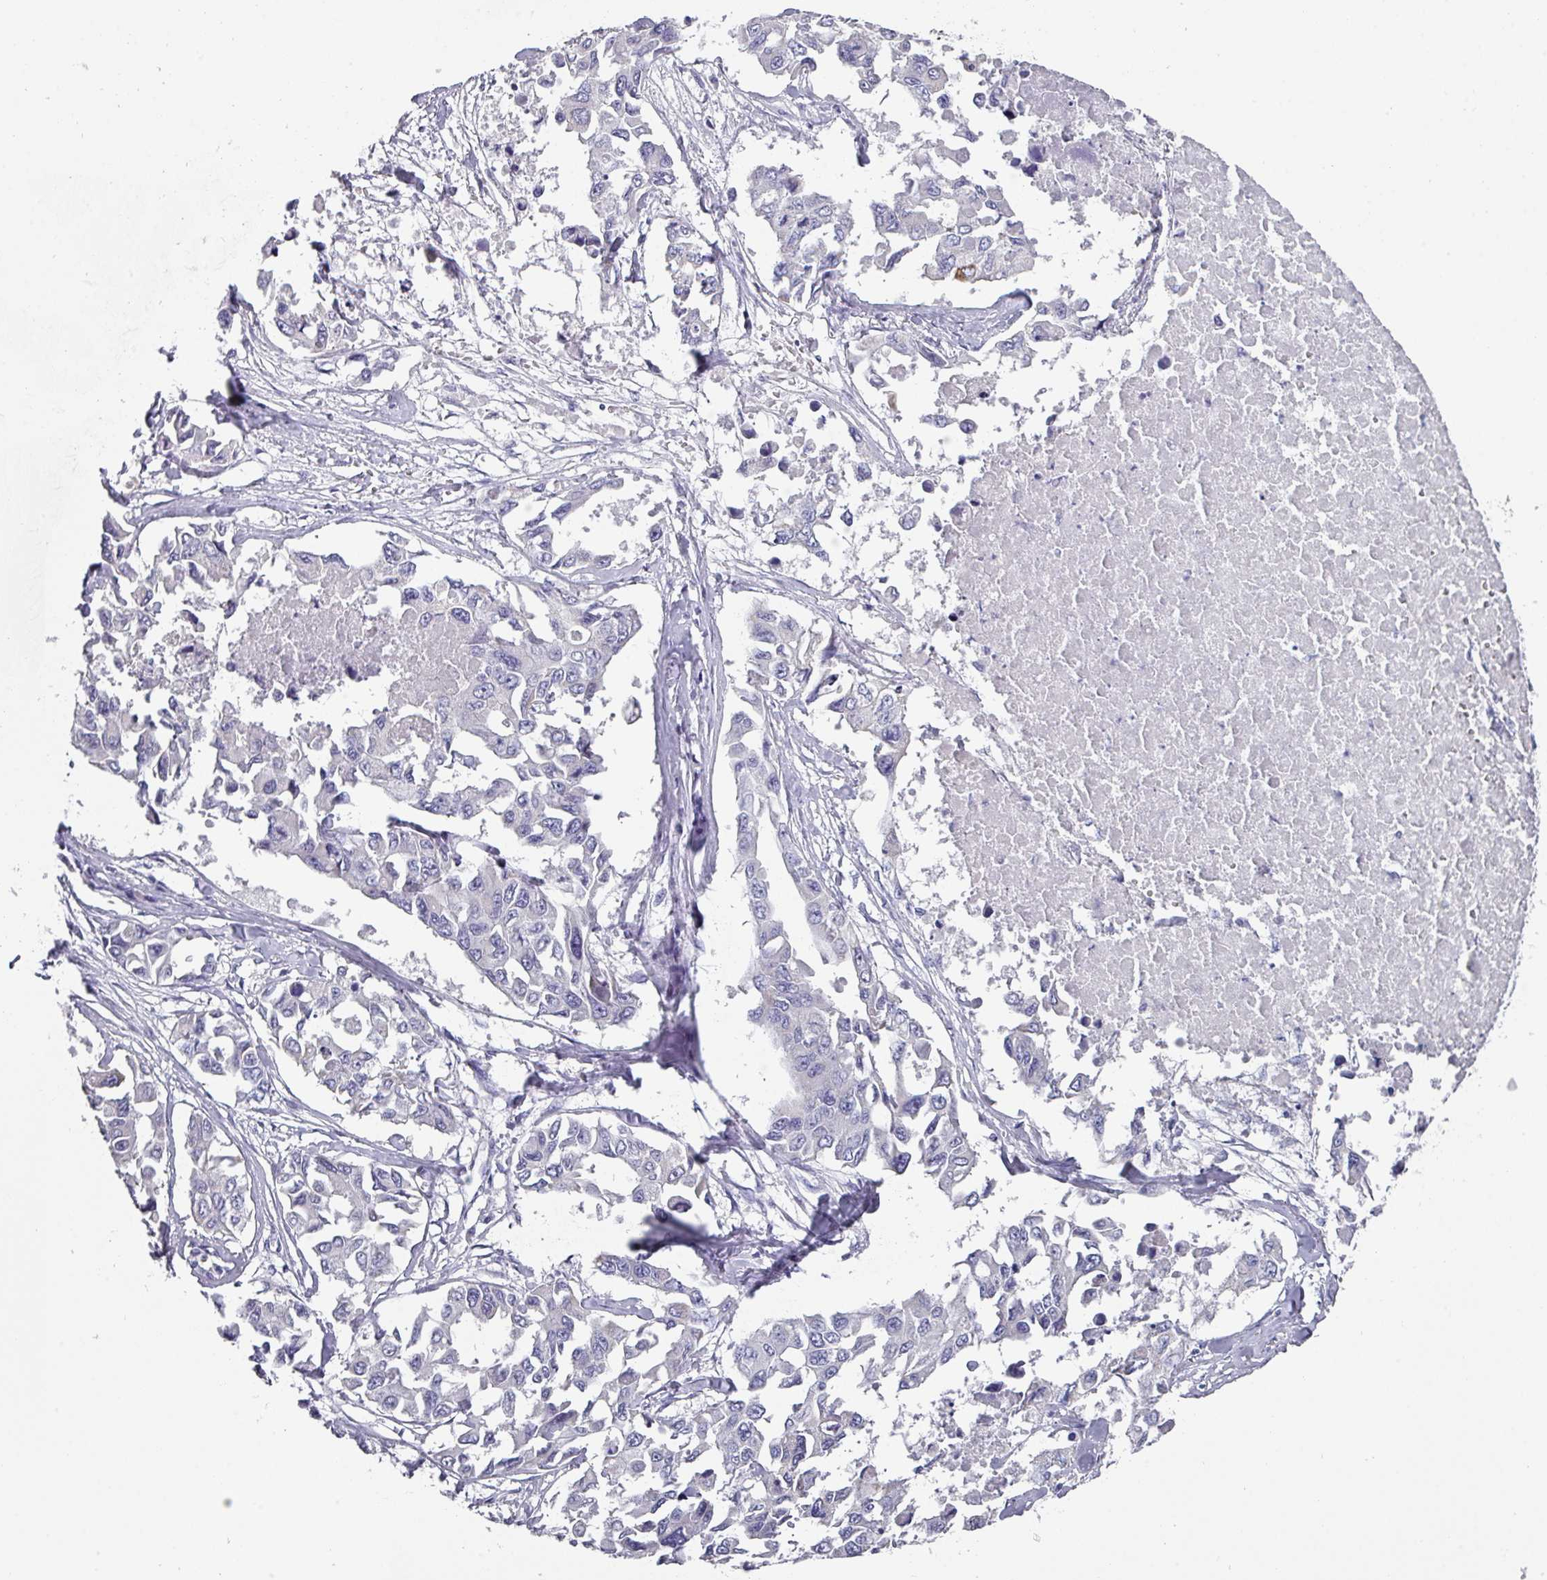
{"staining": {"intensity": "negative", "quantity": "none", "location": "none"}, "tissue": "lung cancer", "cell_type": "Tumor cells", "image_type": "cancer", "snomed": [{"axis": "morphology", "description": "Adenocarcinoma, NOS"}, {"axis": "topography", "description": "Lung"}], "caption": "This is an immunohistochemistry histopathology image of lung adenocarcinoma. There is no positivity in tumor cells.", "gene": "DEFB115", "patient": {"sex": "male", "age": 64}}